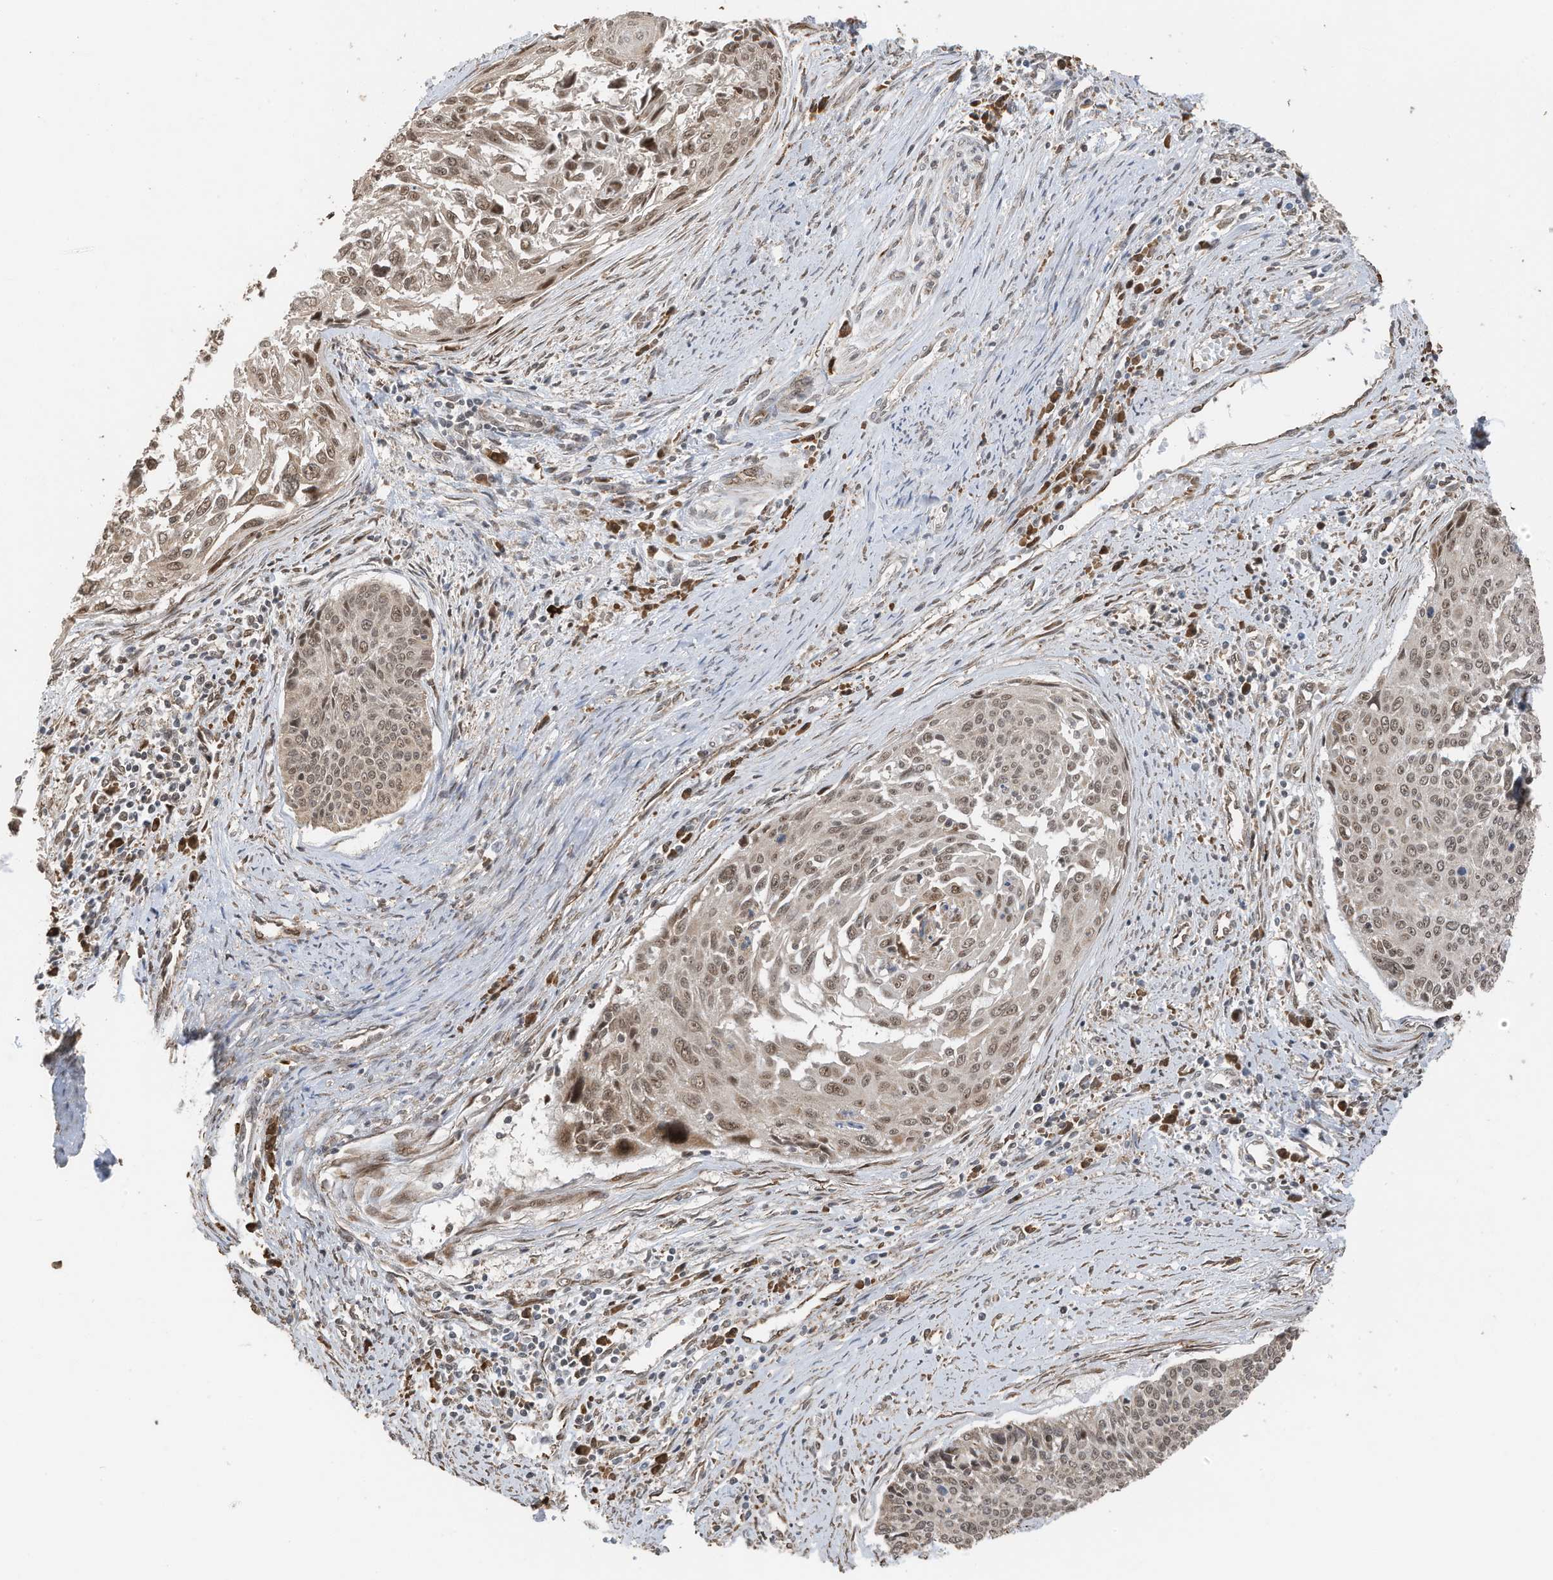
{"staining": {"intensity": "moderate", "quantity": ">75%", "location": "nuclear"}, "tissue": "cervical cancer", "cell_type": "Tumor cells", "image_type": "cancer", "snomed": [{"axis": "morphology", "description": "Squamous cell carcinoma, NOS"}, {"axis": "topography", "description": "Cervix"}], "caption": "A medium amount of moderate nuclear staining is identified in approximately >75% of tumor cells in squamous cell carcinoma (cervical) tissue.", "gene": "ERLEC1", "patient": {"sex": "female", "age": 55}}